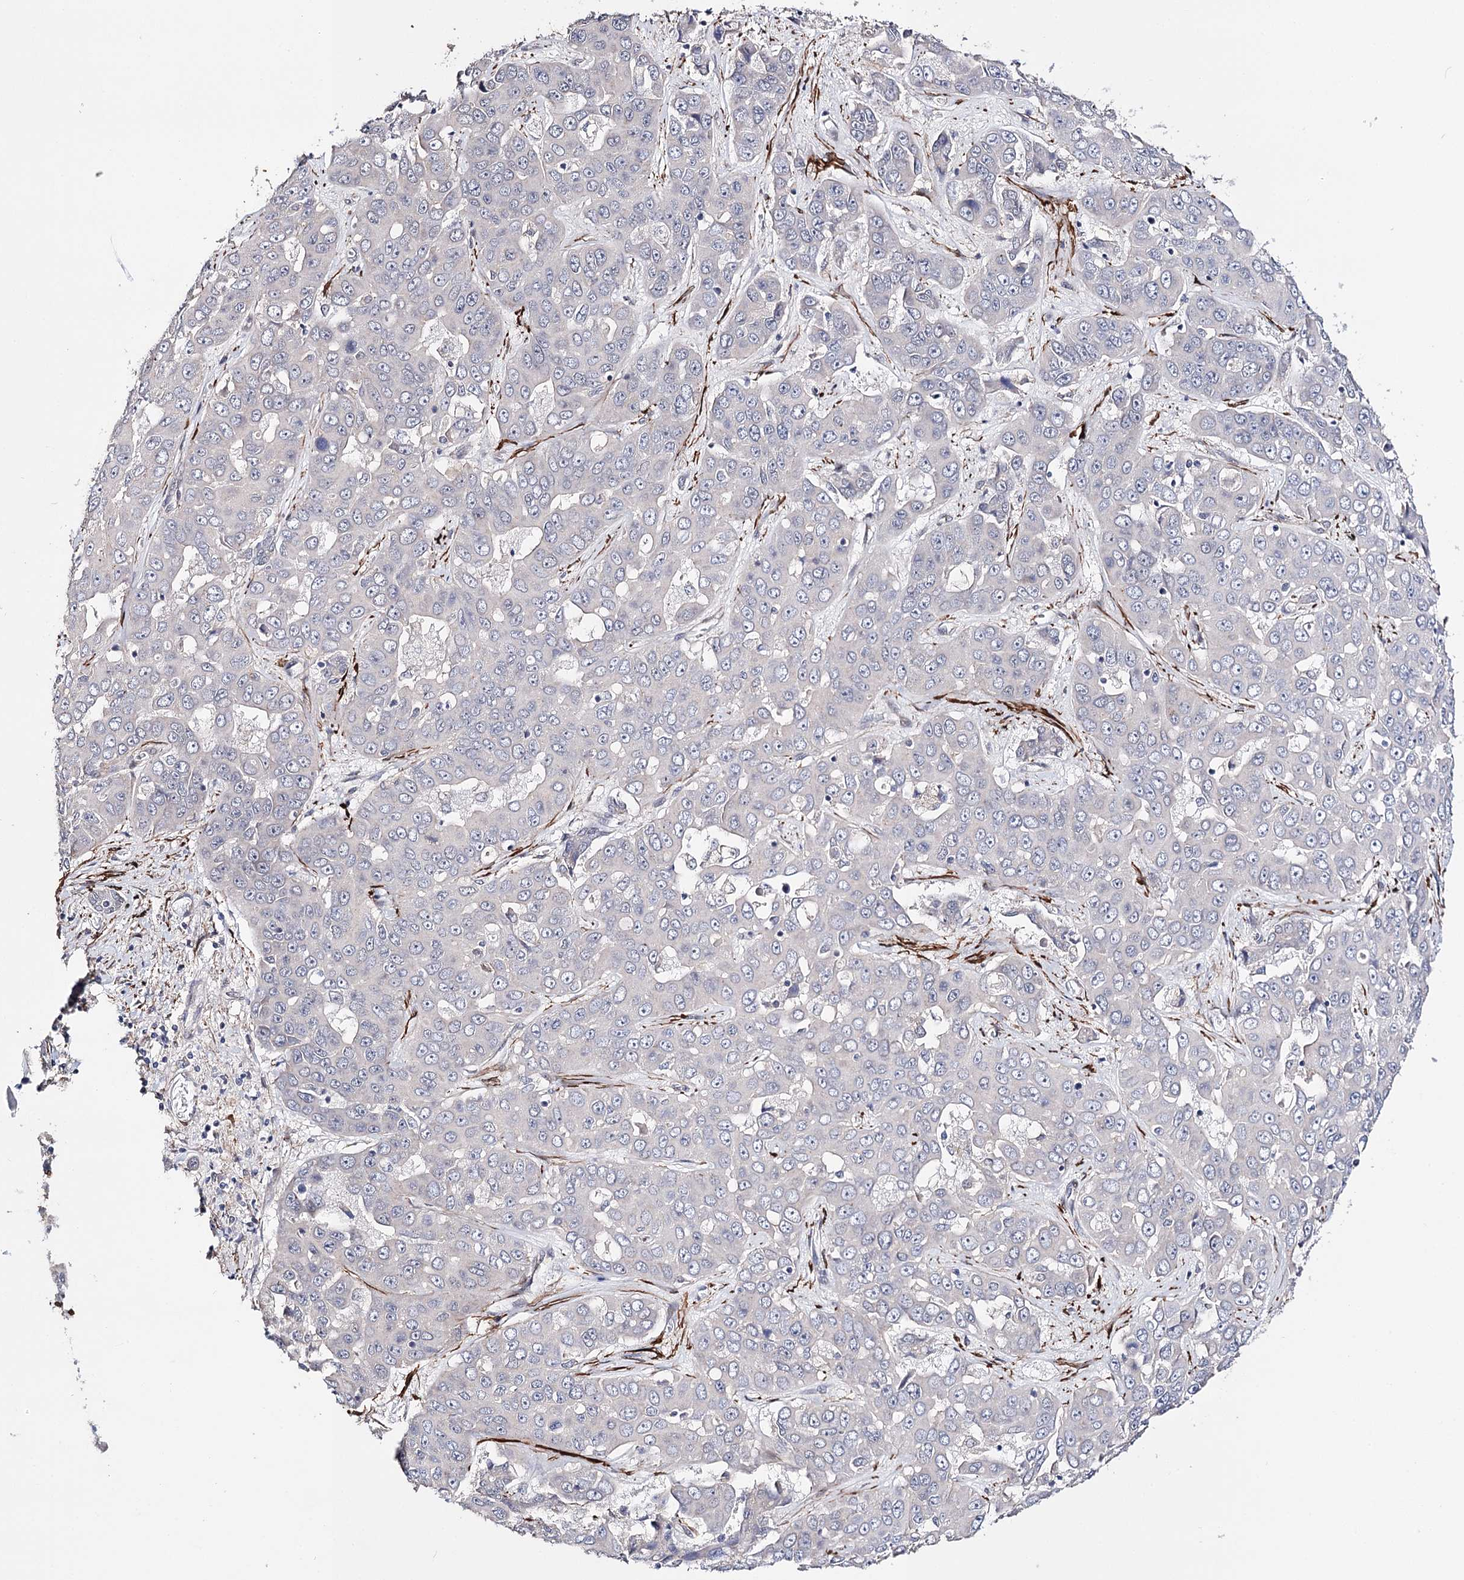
{"staining": {"intensity": "negative", "quantity": "none", "location": "none"}, "tissue": "liver cancer", "cell_type": "Tumor cells", "image_type": "cancer", "snomed": [{"axis": "morphology", "description": "Cholangiocarcinoma"}, {"axis": "topography", "description": "Liver"}], "caption": "Tumor cells show no significant positivity in cholangiocarcinoma (liver).", "gene": "CFAP46", "patient": {"sex": "female", "age": 52}}